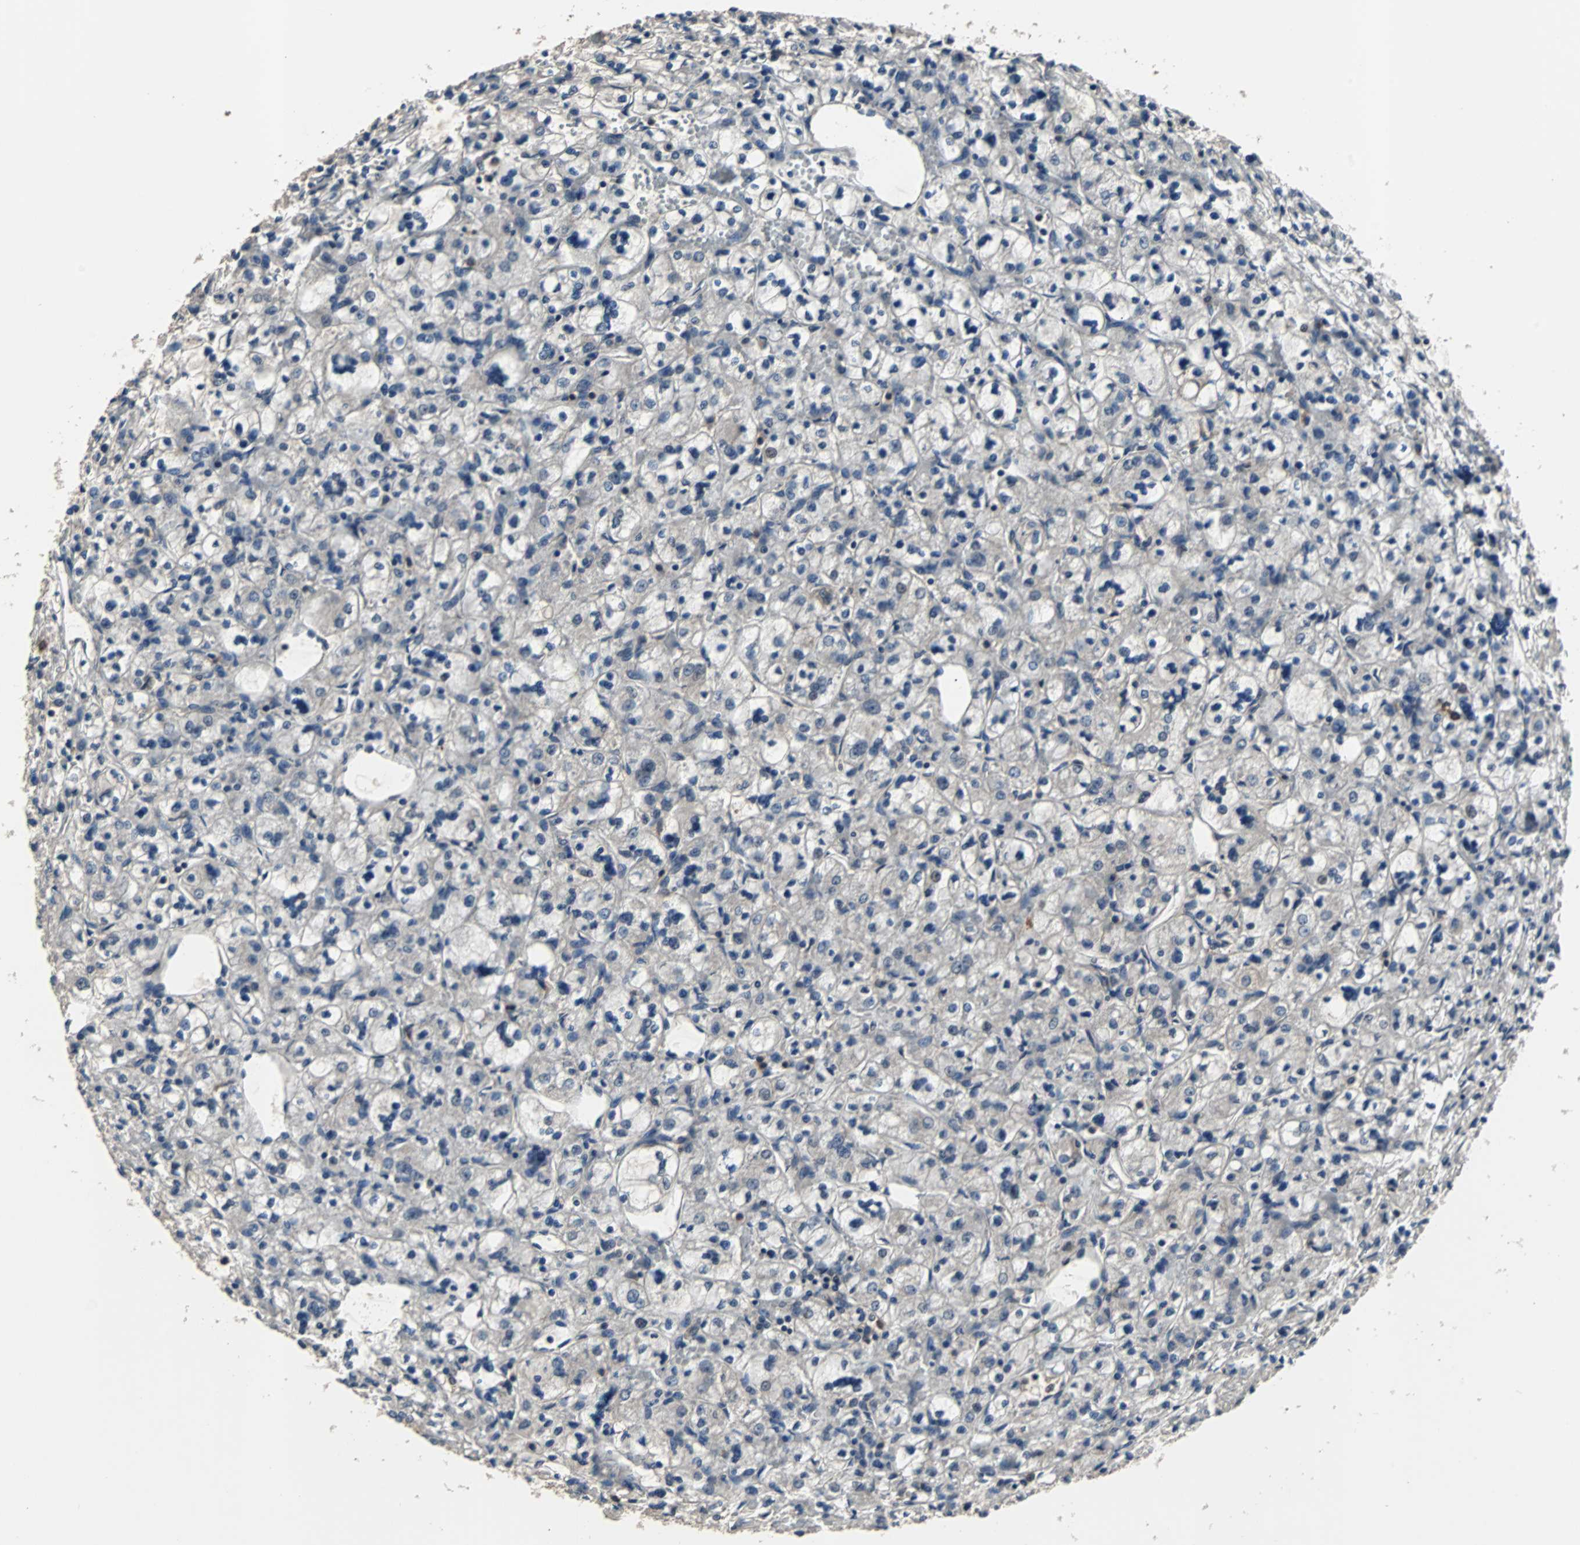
{"staining": {"intensity": "negative", "quantity": "none", "location": "none"}, "tissue": "renal cancer", "cell_type": "Tumor cells", "image_type": "cancer", "snomed": [{"axis": "morphology", "description": "Adenocarcinoma, NOS"}, {"axis": "topography", "description": "Kidney"}], "caption": "This is an immunohistochemistry (IHC) micrograph of human renal cancer. There is no staining in tumor cells.", "gene": "PAK1", "patient": {"sex": "female", "age": 83}}